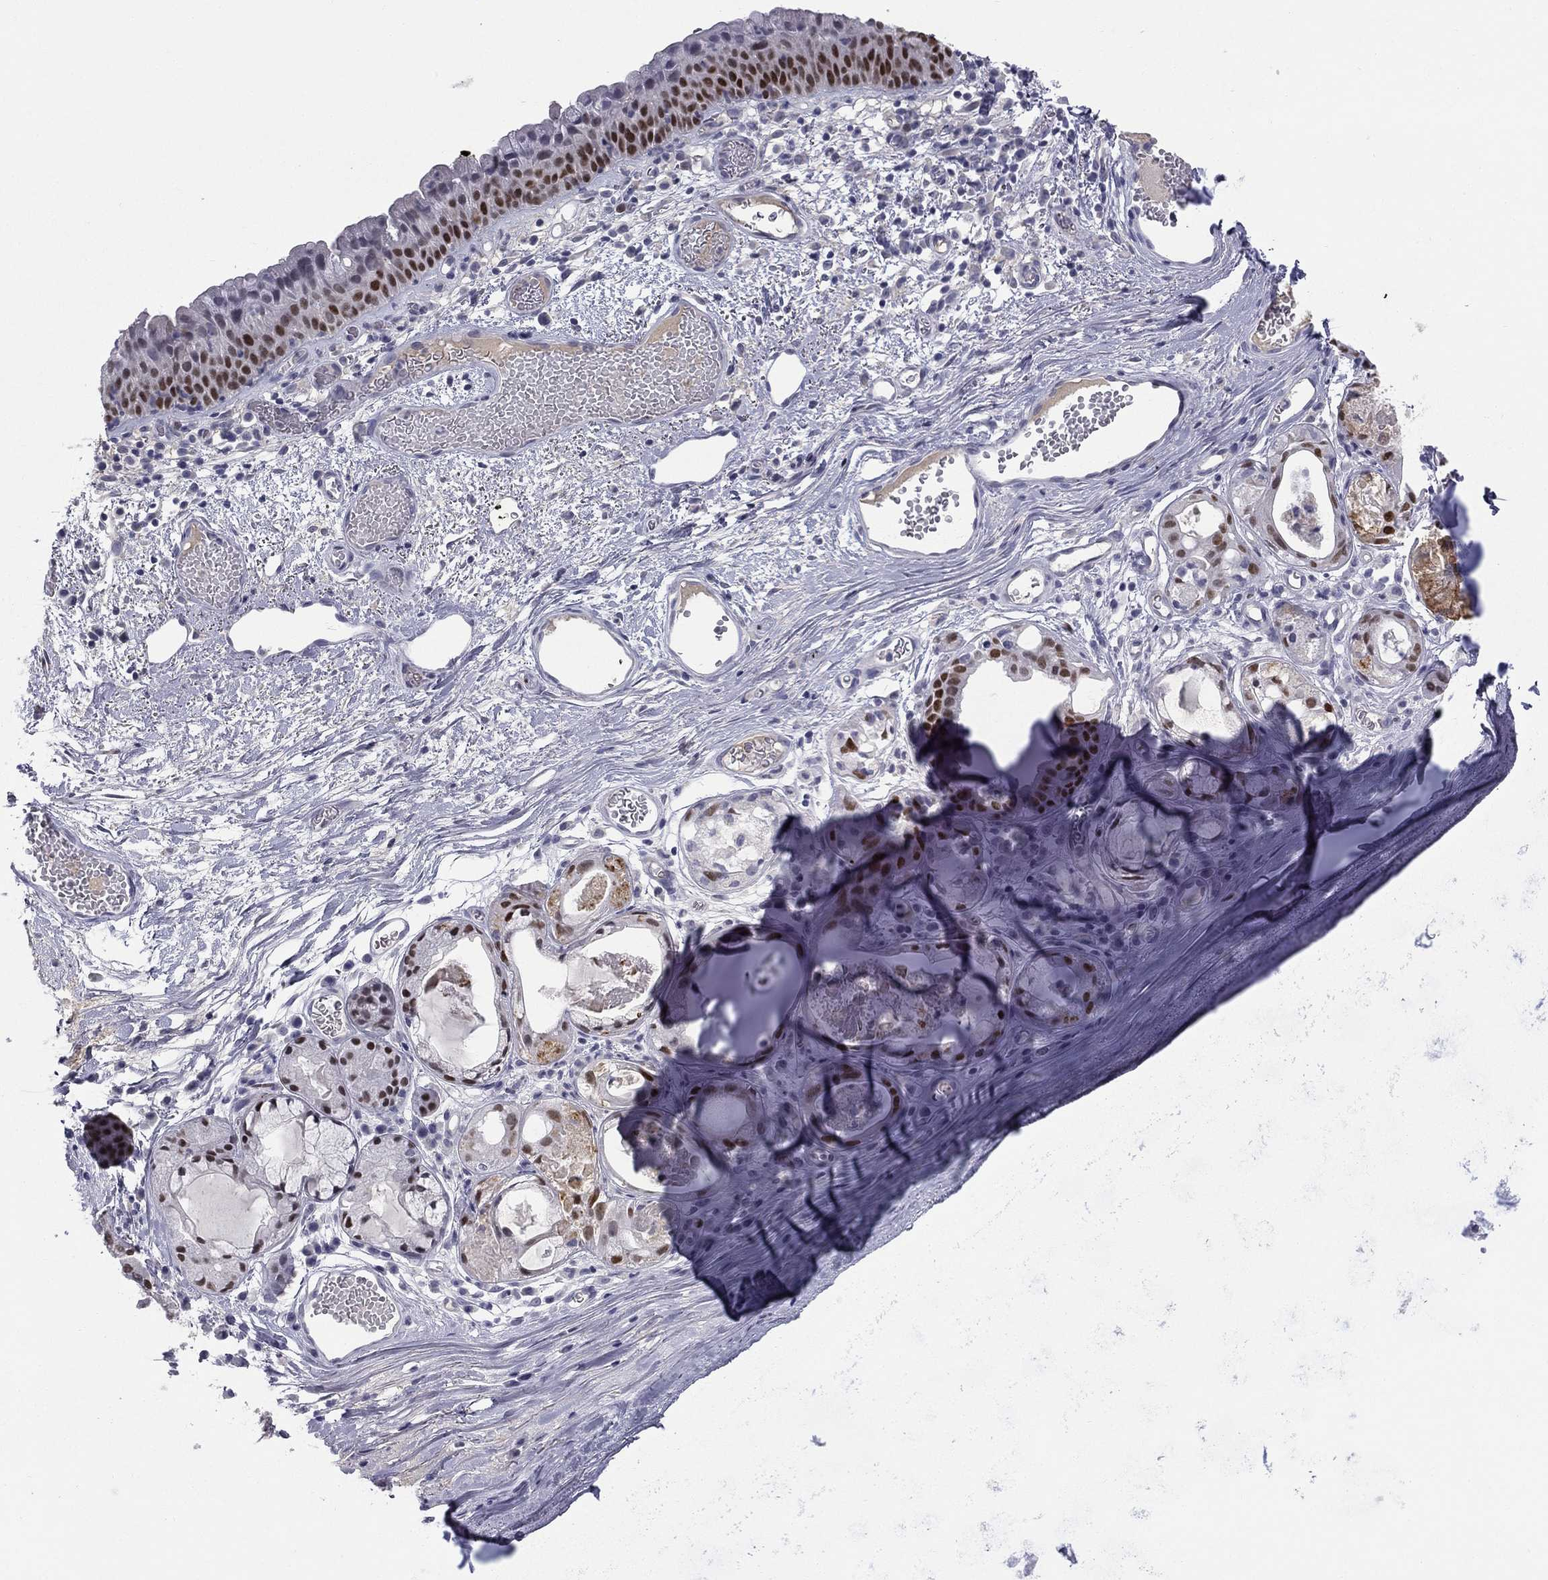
{"staining": {"intensity": "negative", "quantity": "none", "location": "none"}, "tissue": "adipose tissue", "cell_type": "Adipocytes", "image_type": "normal", "snomed": [{"axis": "morphology", "description": "Normal tissue, NOS"}, {"axis": "topography", "description": "Cartilage tissue"}], "caption": "DAB immunohistochemical staining of normal human adipose tissue exhibits no significant expression in adipocytes.", "gene": "TFAP2B", "patient": {"sex": "male", "age": 81}}